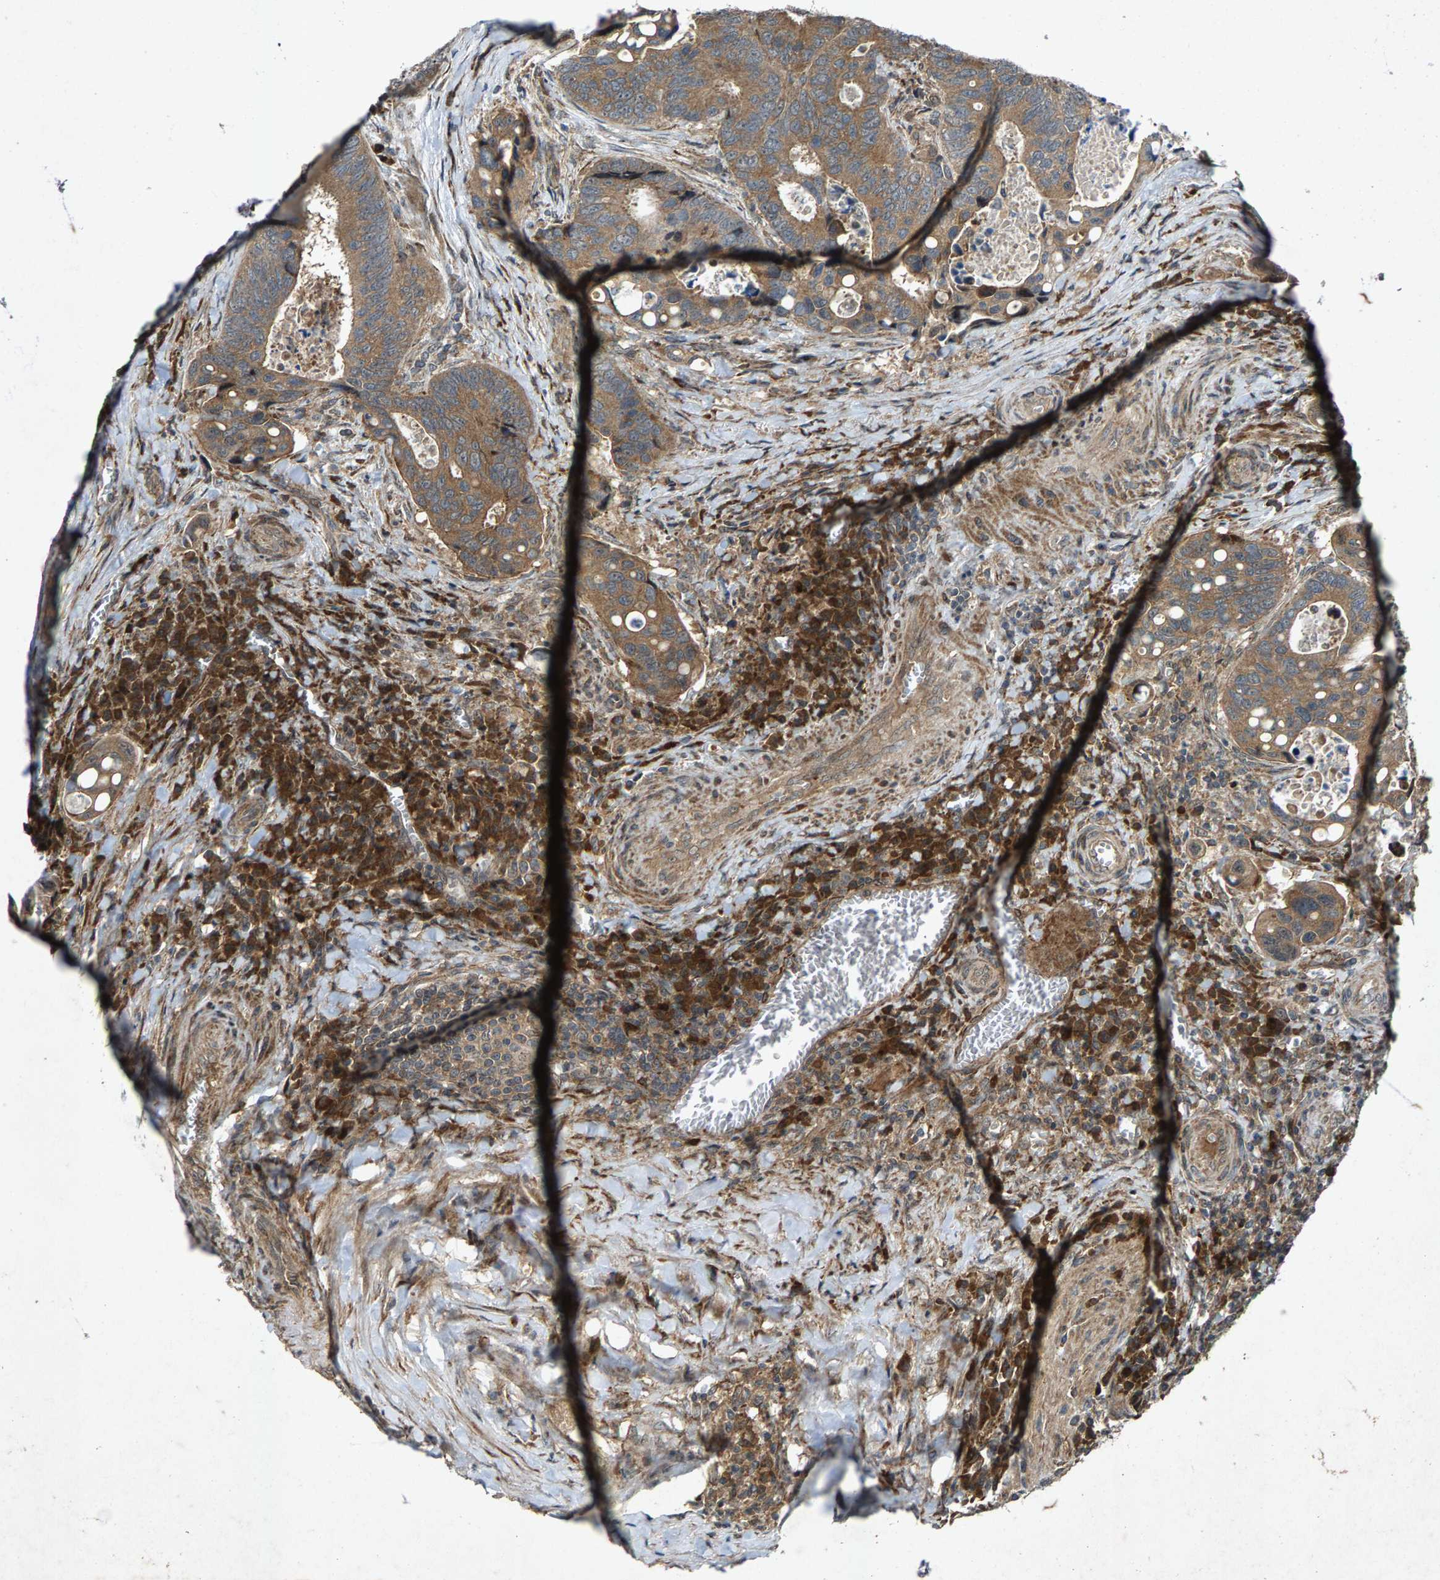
{"staining": {"intensity": "moderate", "quantity": ">75%", "location": "cytoplasmic/membranous"}, "tissue": "colorectal cancer", "cell_type": "Tumor cells", "image_type": "cancer", "snomed": [{"axis": "morphology", "description": "Inflammation, NOS"}, {"axis": "morphology", "description": "Adenocarcinoma, NOS"}, {"axis": "topography", "description": "Colon"}], "caption": "Colorectal adenocarcinoma was stained to show a protein in brown. There is medium levels of moderate cytoplasmic/membranous staining in approximately >75% of tumor cells. (brown staining indicates protein expression, while blue staining denotes nuclei).", "gene": "LRRC72", "patient": {"sex": "male", "age": 72}}